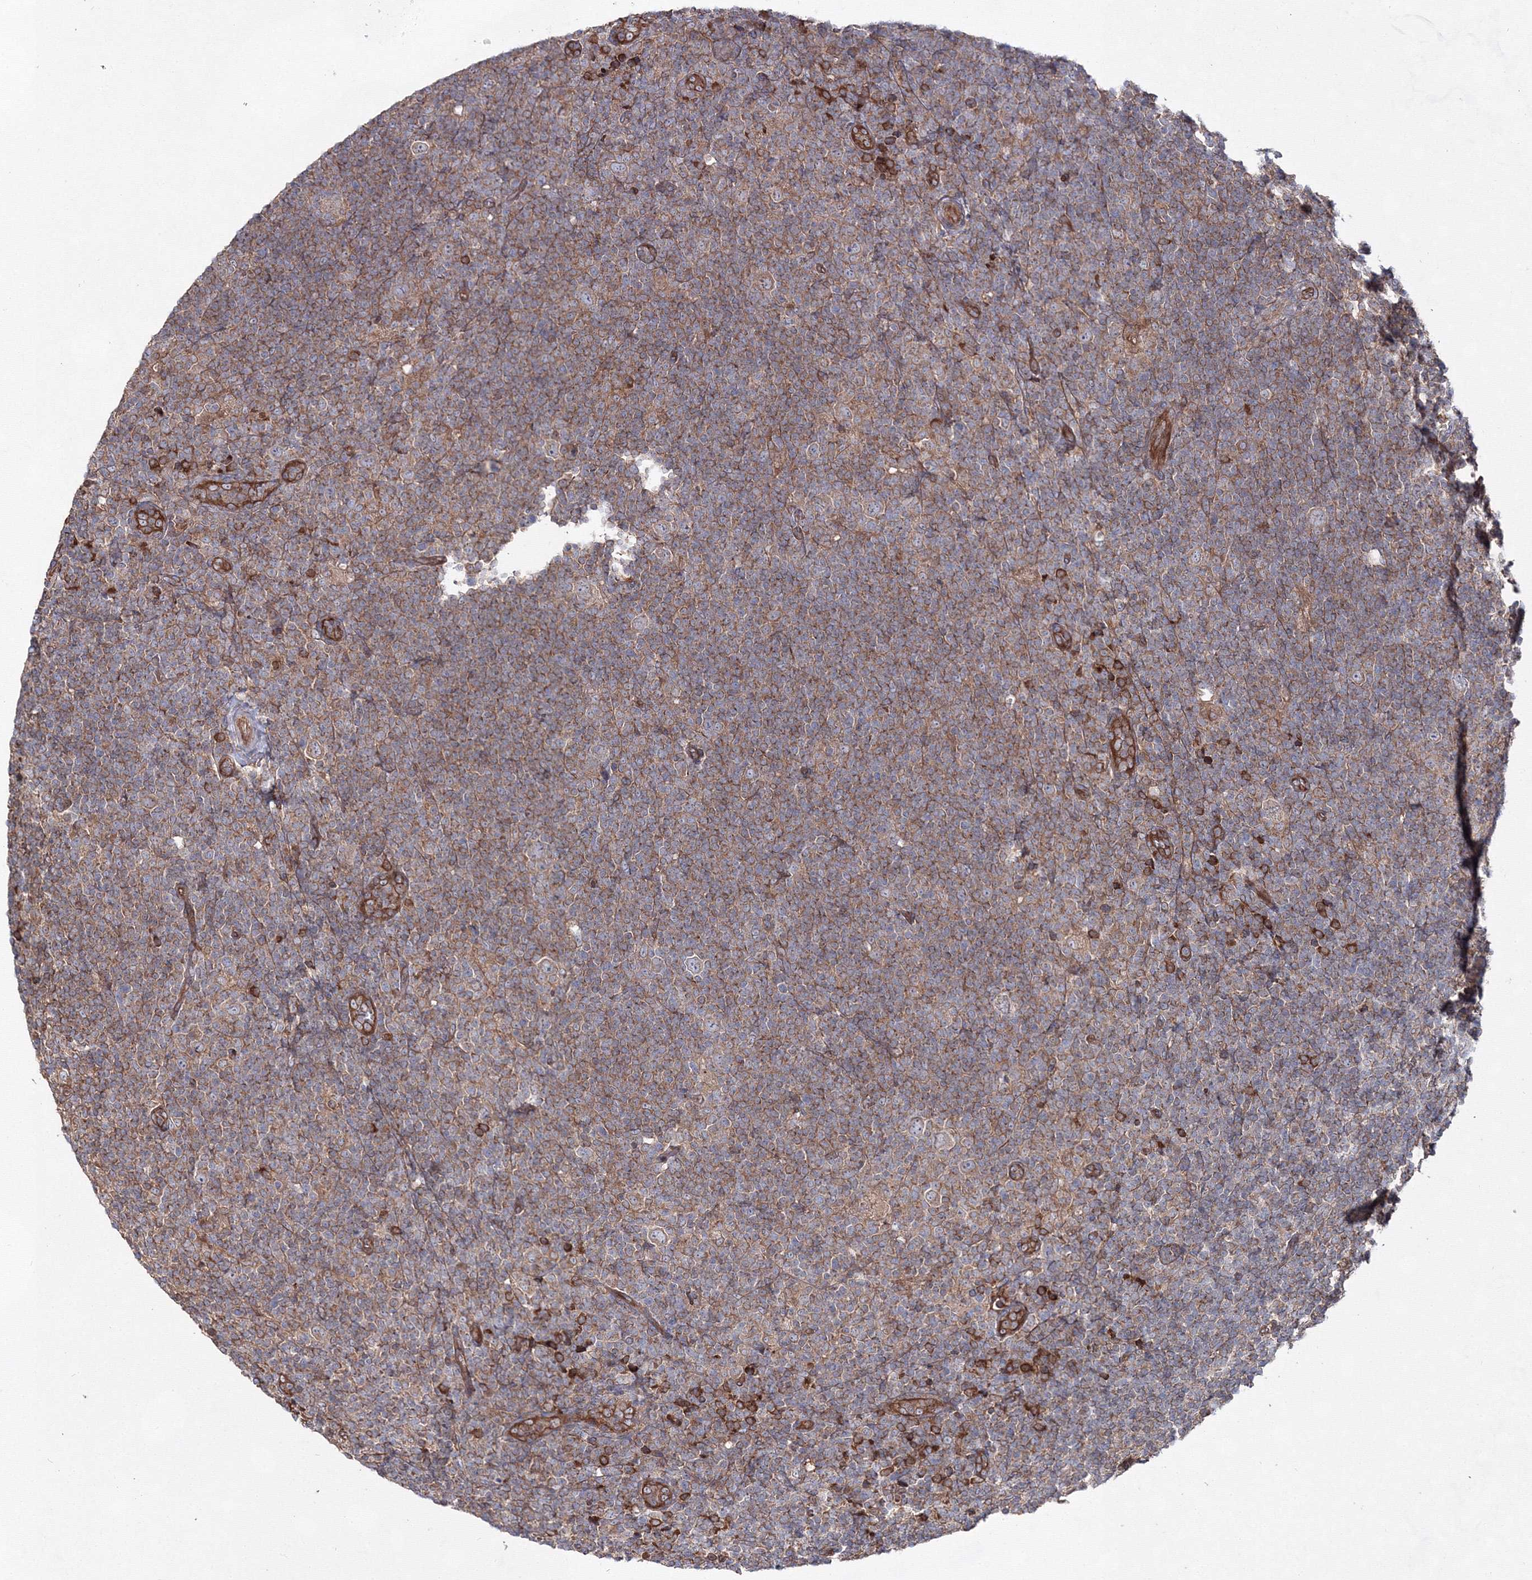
{"staining": {"intensity": "weak", "quantity": "25%-75%", "location": "cytoplasmic/membranous"}, "tissue": "lymphoma", "cell_type": "Tumor cells", "image_type": "cancer", "snomed": [{"axis": "morphology", "description": "Hodgkin's disease, NOS"}, {"axis": "topography", "description": "Lymph node"}], "caption": "Weak cytoplasmic/membranous positivity is present in about 25%-75% of tumor cells in lymphoma. (Stains: DAB (3,3'-diaminobenzidine) in brown, nuclei in blue, Microscopy: brightfield microscopy at high magnification).", "gene": "EXOC6", "patient": {"sex": "female", "age": 57}}